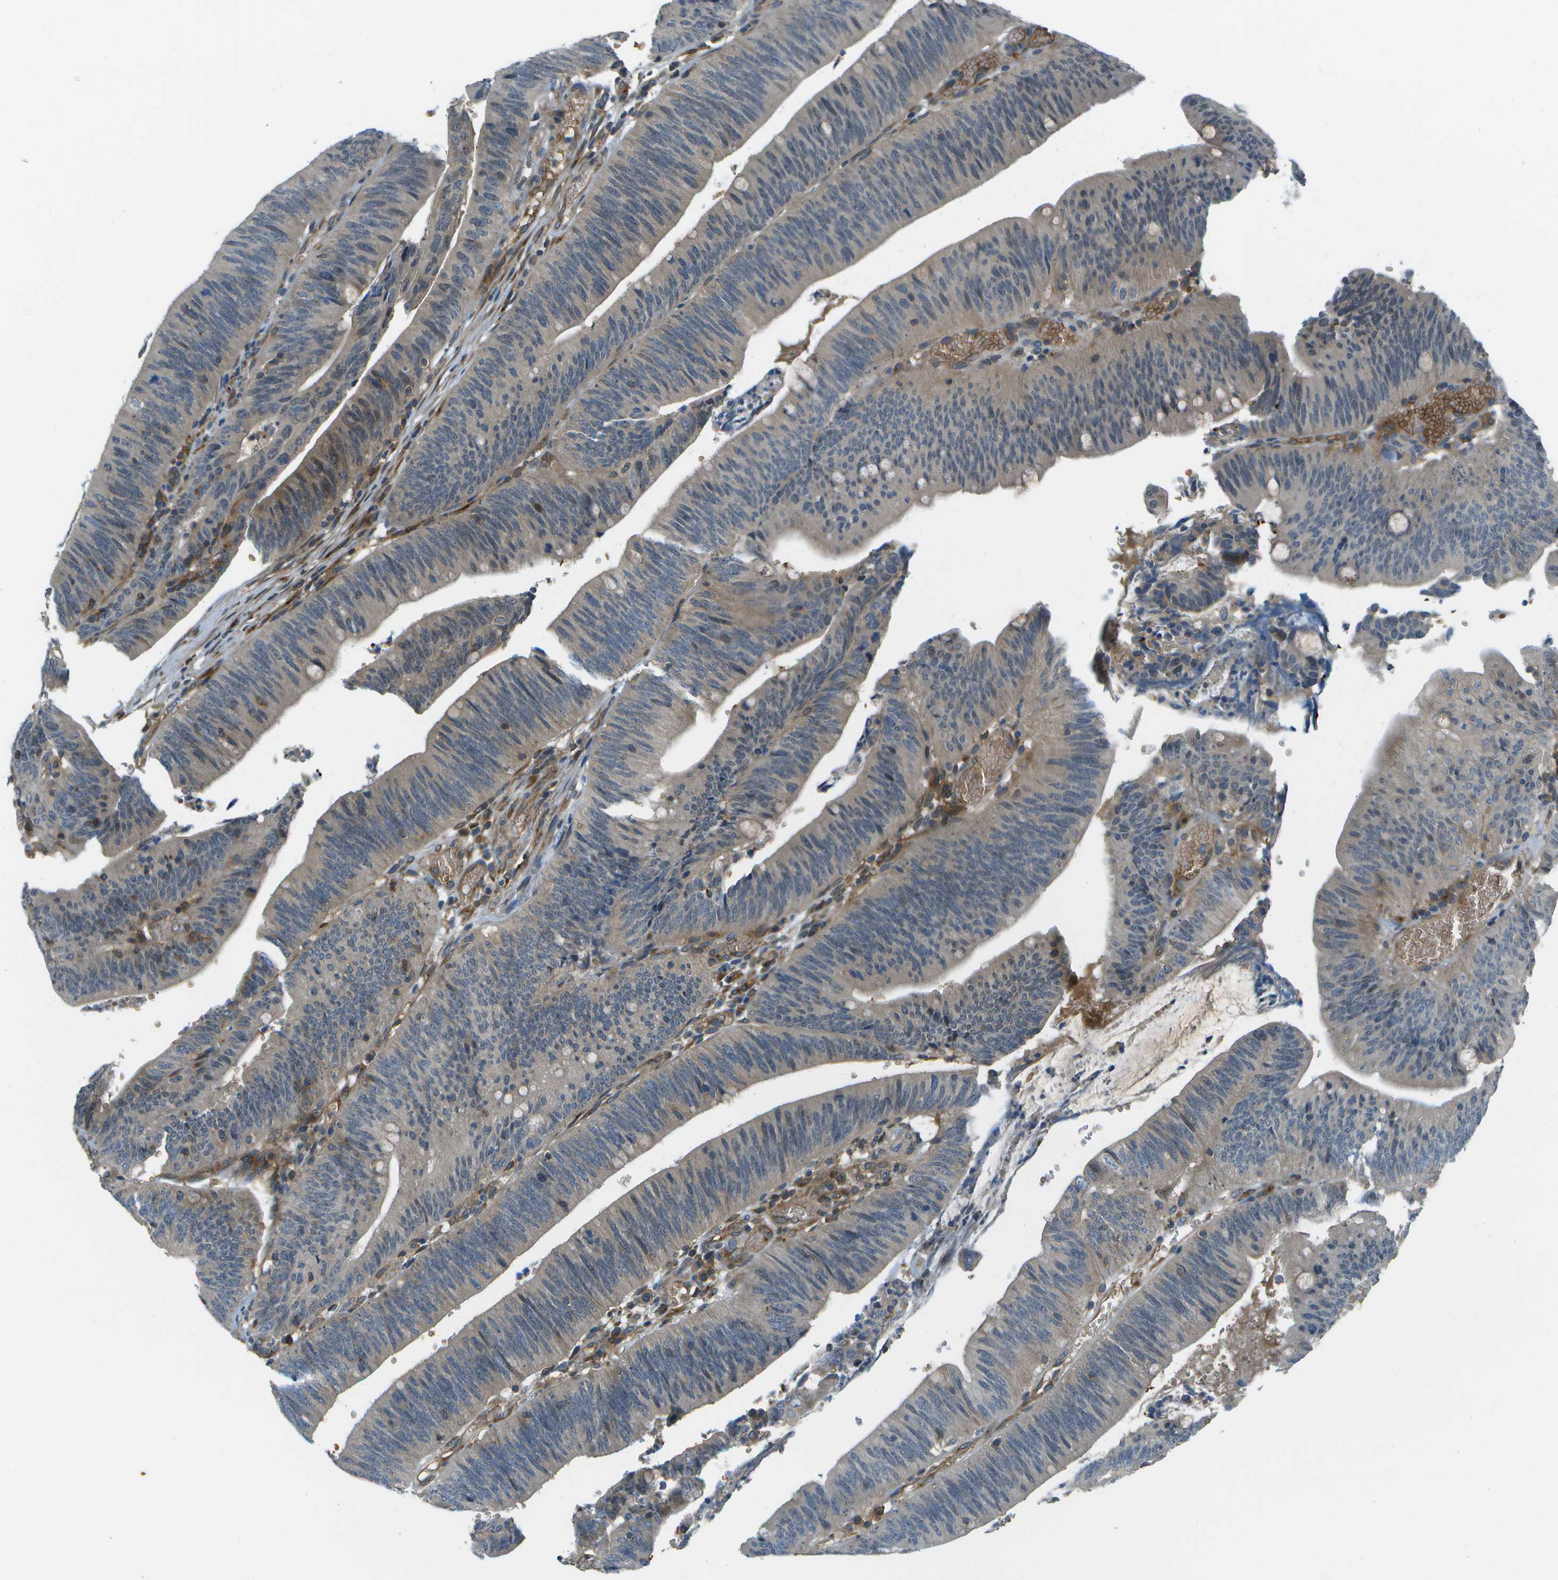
{"staining": {"intensity": "weak", "quantity": "25%-75%", "location": "cytoplasmic/membranous"}, "tissue": "colorectal cancer", "cell_type": "Tumor cells", "image_type": "cancer", "snomed": [{"axis": "morphology", "description": "Normal tissue, NOS"}, {"axis": "morphology", "description": "Adenocarcinoma, NOS"}, {"axis": "topography", "description": "Rectum"}], "caption": "High-magnification brightfield microscopy of colorectal cancer stained with DAB (brown) and counterstained with hematoxylin (blue). tumor cells exhibit weak cytoplasmic/membranous positivity is seen in about25%-75% of cells. The staining was performed using DAB to visualize the protein expression in brown, while the nuclei were stained in blue with hematoxylin (Magnification: 20x).", "gene": "CTIF", "patient": {"sex": "female", "age": 66}}